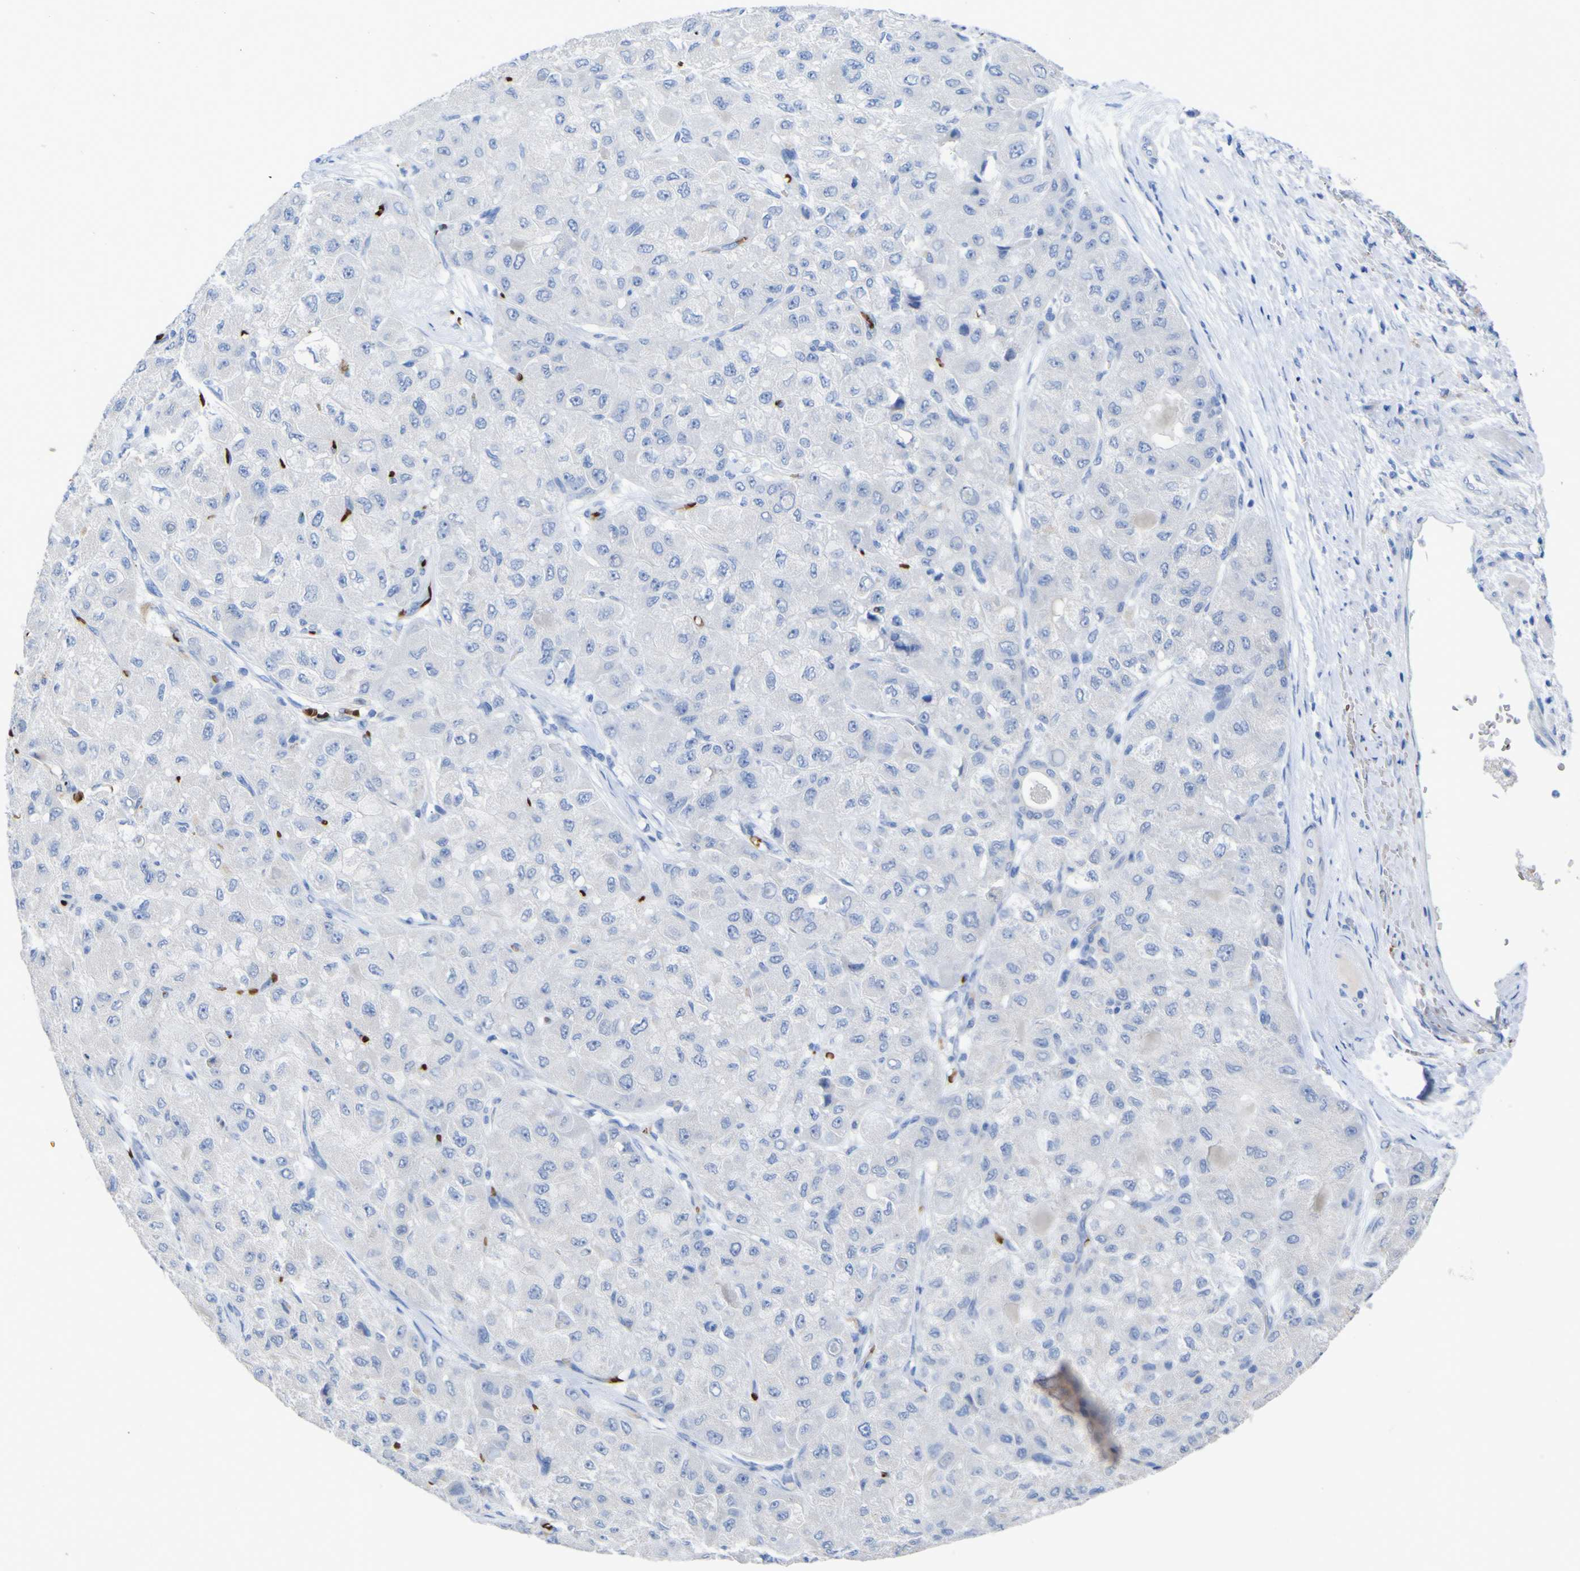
{"staining": {"intensity": "negative", "quantity": "none", "location": "none"}, "tissue": "liver cancer", "cell_type": "Tumor cells", "image_type": "cancer", "snomed": [{"axis": "morphology", "description": "Carcinoma, Hepatocellular, NOS"}, {"axis": "topography", "description": "Liver"}], "caption": "Image shows no significant protein positivity in tumor cells of hepatocellular carcinoma (liver).", "gene": "GCM1", "patient": {"sex": "male", "age": 80}}